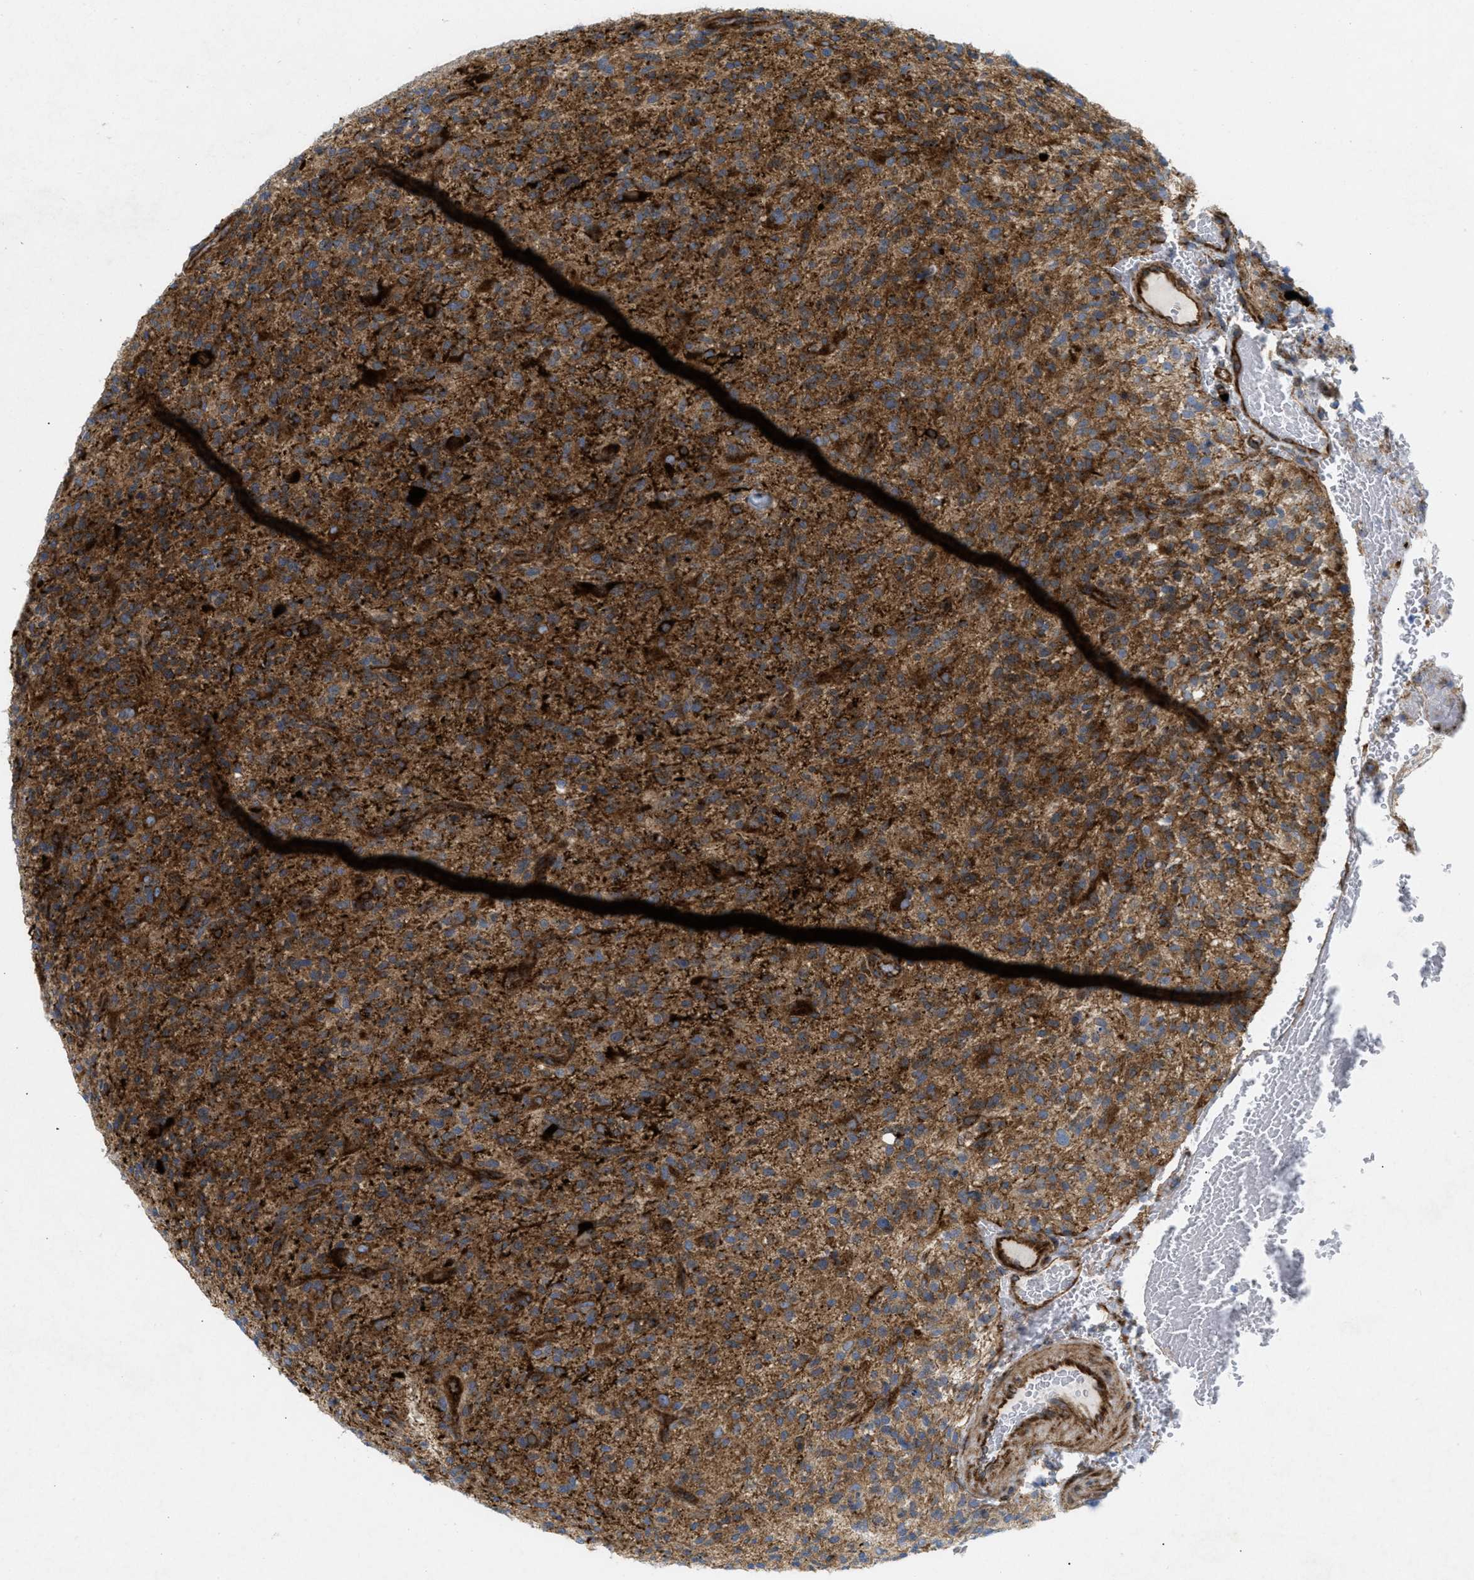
{"staining": {"intensity": "strong", "quantity": ">75%", "location": "cytoplasmic/membranous"}, "tissue": "glioma", "cell_type": "Tumor cells", "image_type": "cancer", "snomed": [{"axis": "morphology", "description": "Glioma, malignant, High grade"}, {"axis": "topography", "description": "Brain"}], "caption": "Glioma stained with a protein marker shows strong staining in tumor cells.", "gene": "DCTN4", "patient": {"sex": "male", "age": 71}}